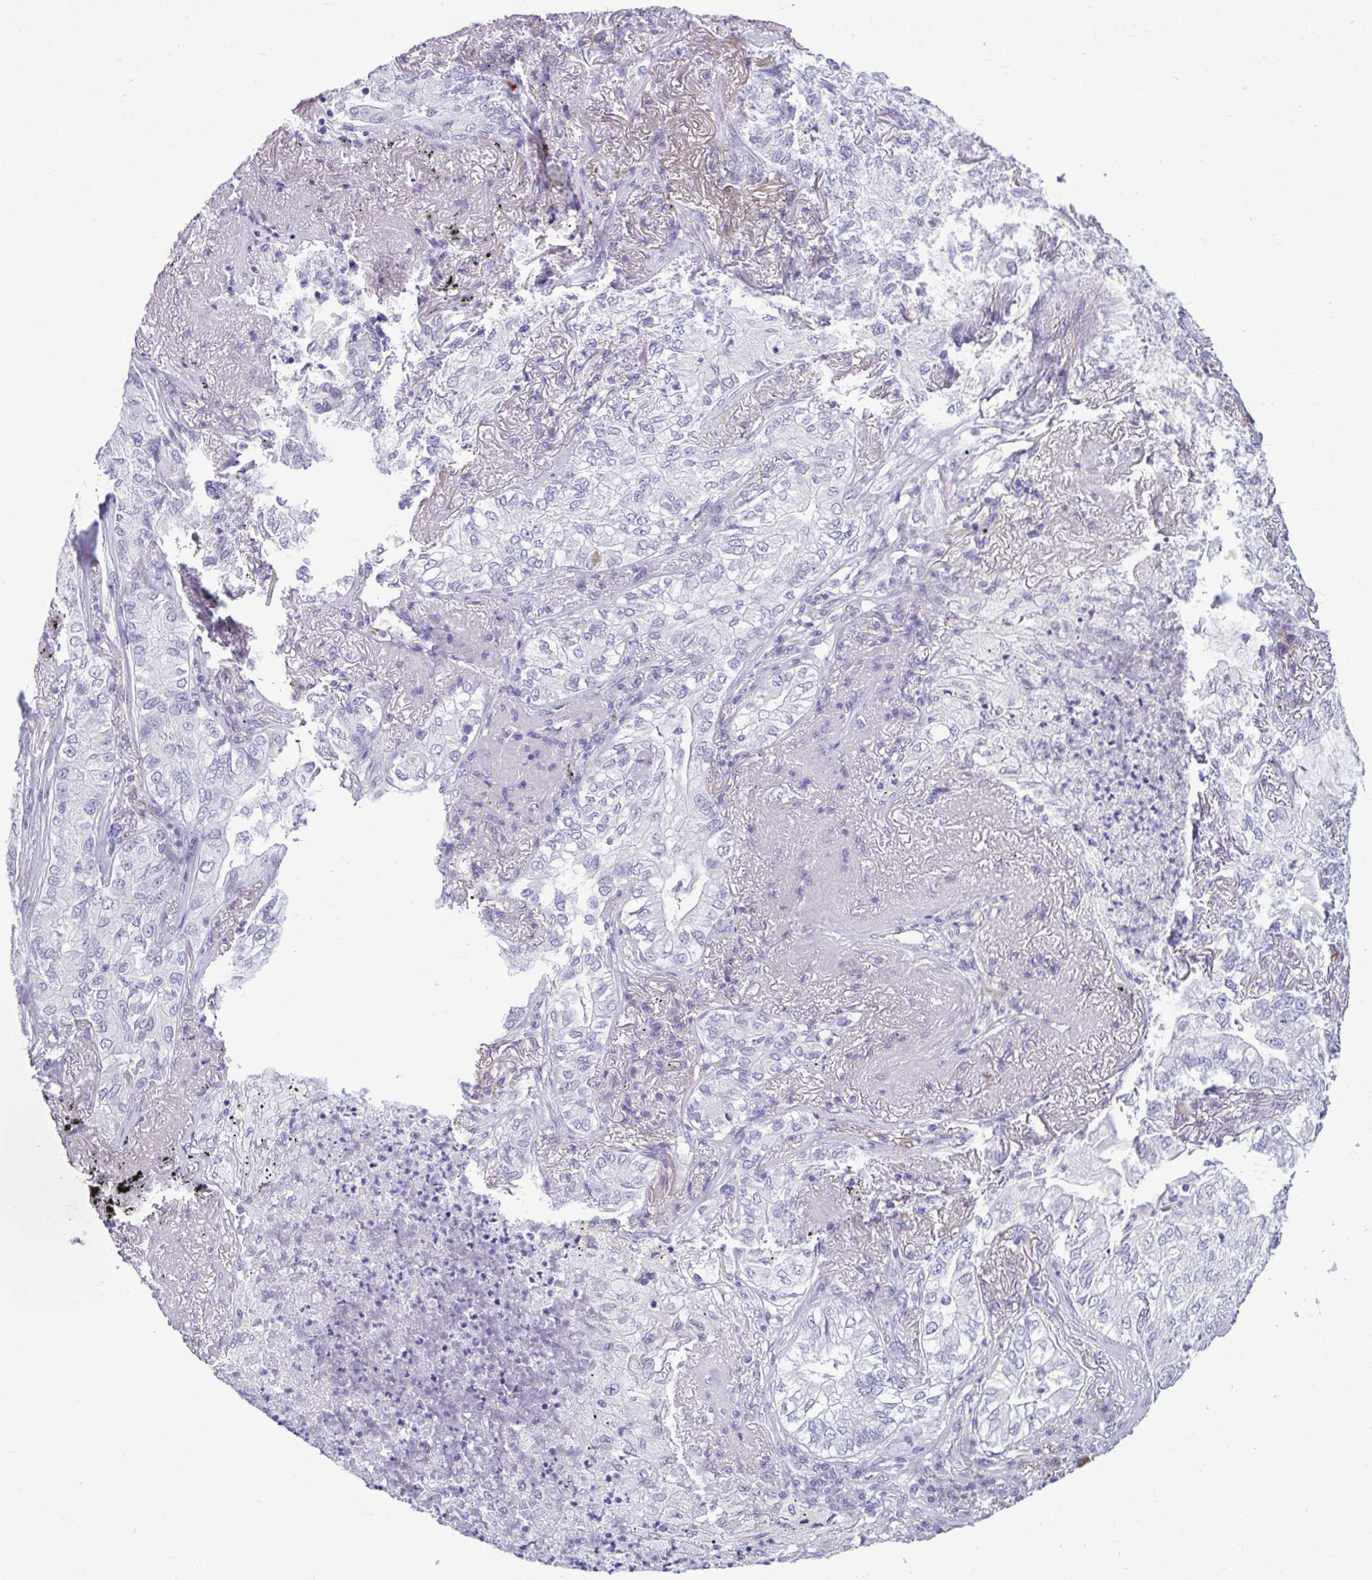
{"staining": {"intensity": "negative", "quantity": "none", "location": "none"}, "tissue": "lung cancer", "cell_type": "Tumor cells", "image_type": "cancer", "snomed": [{"axis": "morphology", "description": "Adenocarcinoma, NOS"}, {"axis": "topography", "description": "Lung"}], "caption": "Immunohistochemical staining of human adenocarcinoma (lung) exhibits no significant expression in tumor cells. (Brightfield microscopy of DAB (3,3'-diaminobenzidine) immunohistochemistry at high magnification).", "gene": "SERPINI1", "patient": {"sex": "female", "age": 73}}